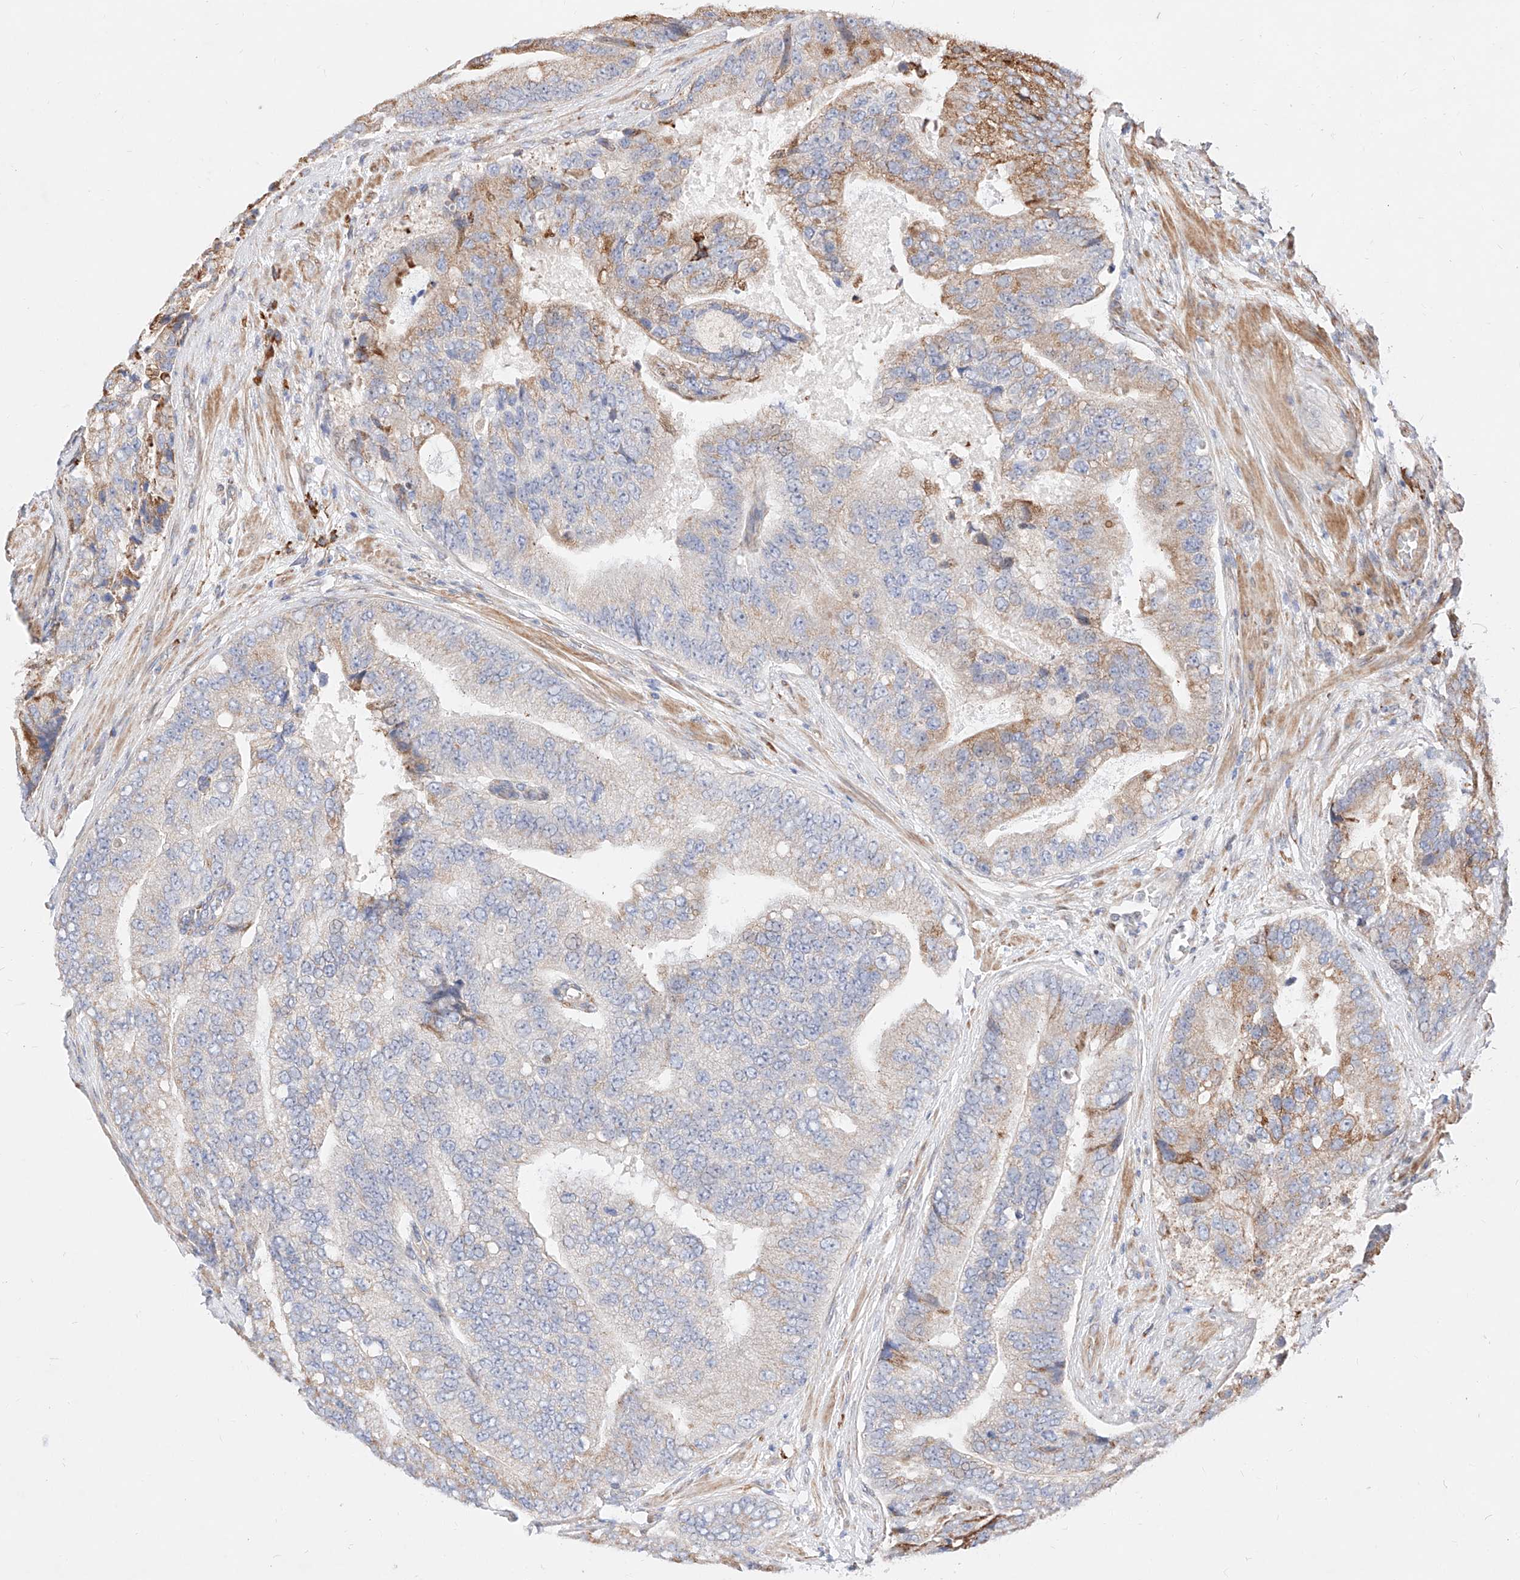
{"staining": {"intensity": "weak", "quantity": "<25%", "location": "cytoplasmic/membranous"}, "tissue": "prostate cancer", "cell_type": "Tumor cells", "image_type": "cancer", "snomed": [{"axis": "morphology", "description": "Adenocarcinoma, High grade"}, {"axis": "topography", "description": "Prostate"}], "caption": "Immunohistochemical staining of prostate cancer (adenocarcinoma (high-grade)) demonstrates no significant expression in tumor cells.", "gene": "ATP9B", "patient": {"sex": "male", "age": 70}}